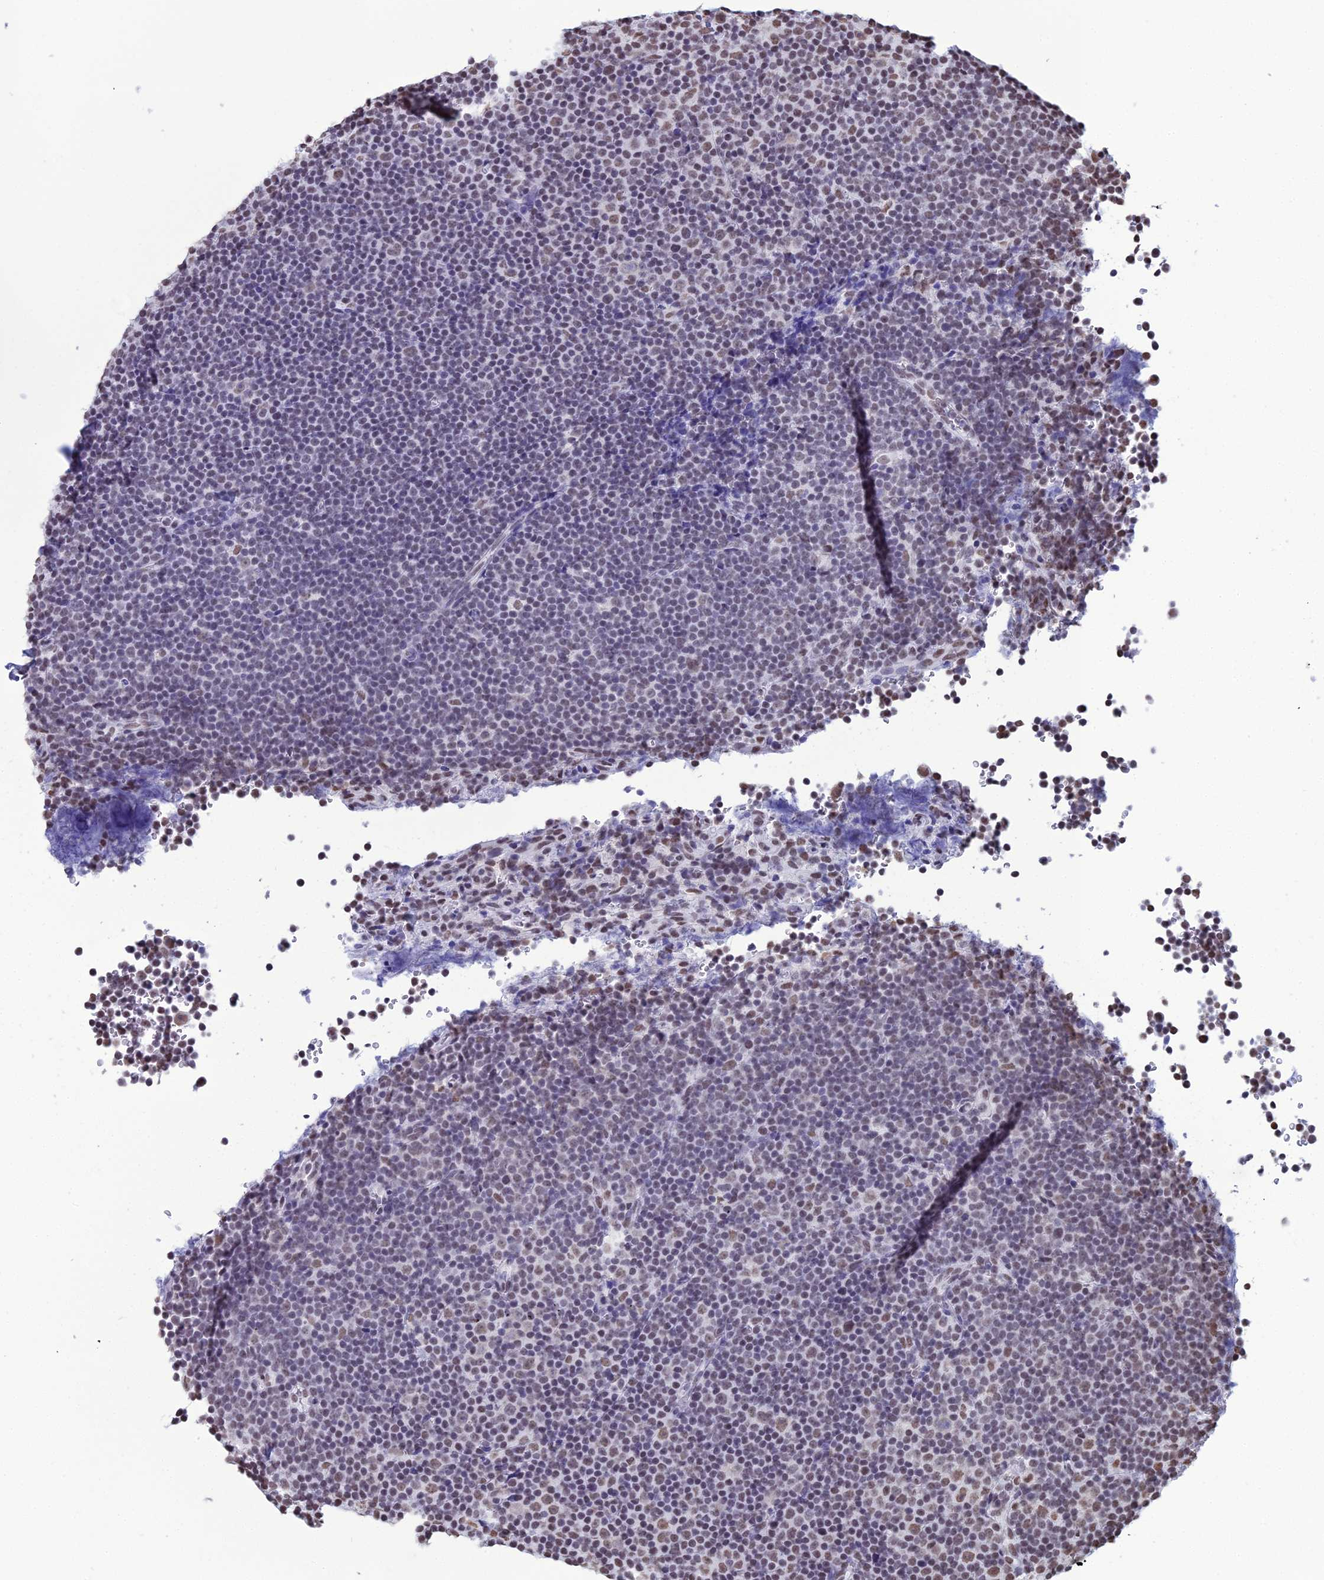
{"staining": {"intensity": "weak", "quantity": "<25%", "location": "nuclear"}, "tissue": "lymphoma", "cell_type": "Tumor cells", "image_type": "cancer", "snomed": [{"axis": "morphology", "description": "Malignant lymphoma, non-Hodgkin's type, Low grade"}, {"axis": "topography", "description": "Lymph node"}], "caption": "The histopathology image exhibits no significant staining in tumor cells of malignant lymphoma, non-Hodgkin's type (low-grade).", "gene": "PRAMEF12", "patient": {"sex": "female", "age": 67}}